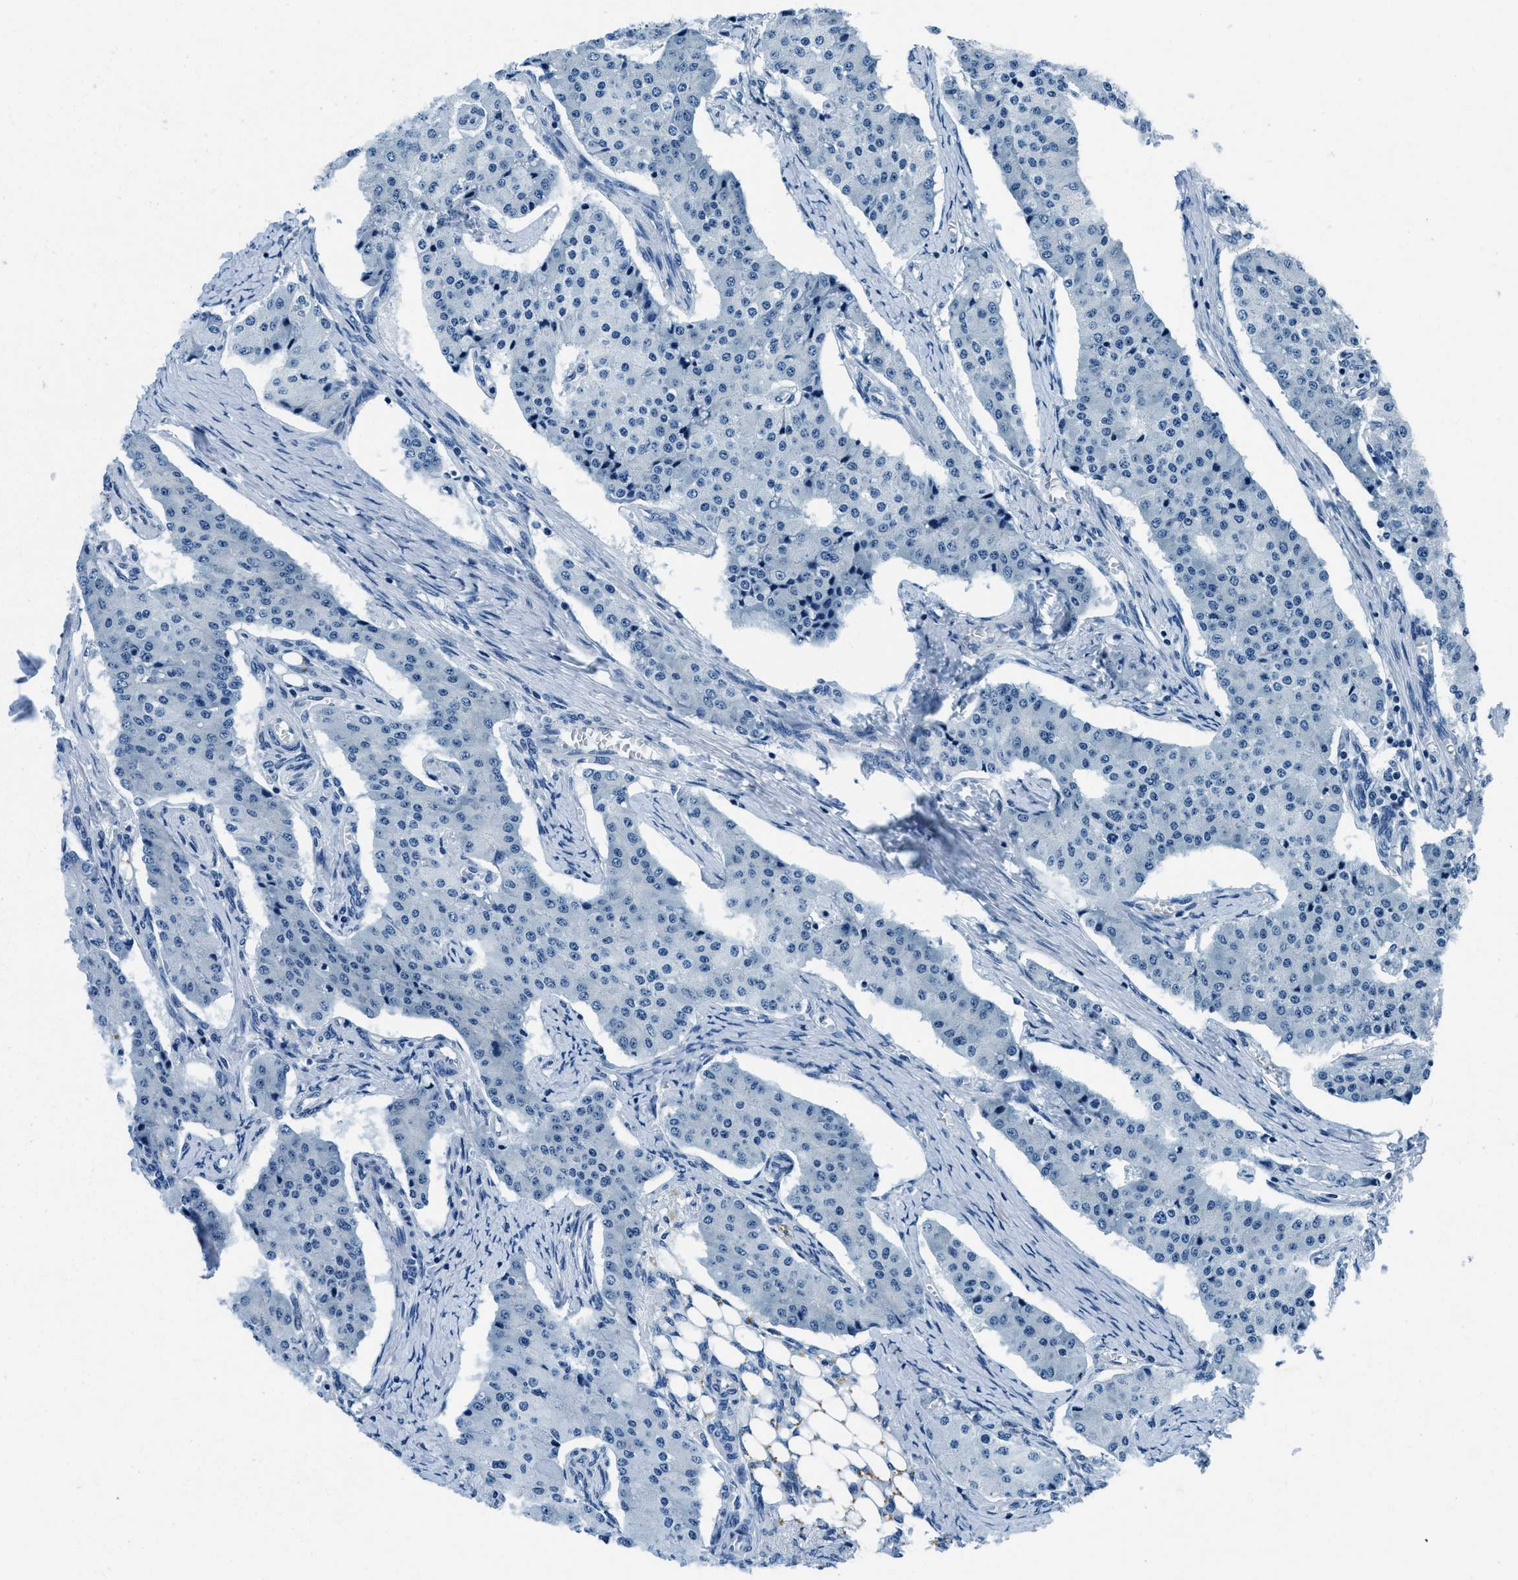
{"staining": {"intensity": "negative", "quantity": "none", "location": "none"}, "tissue": "carcinoid", "cell_type": "Tumor cells", "image_type": "cancer", "snomed": [{"axis": "morphology", "description": "Carcinoid, malignant, NOS"}, {"axis": "topography", "description": "Colon"}], "caption": "DAB immunohistochemical staining of carcinoid exhibits no significant positivity in tumor cells.", "gene": "UBAC2", "patient": {"sex": "female", "age": 52}}